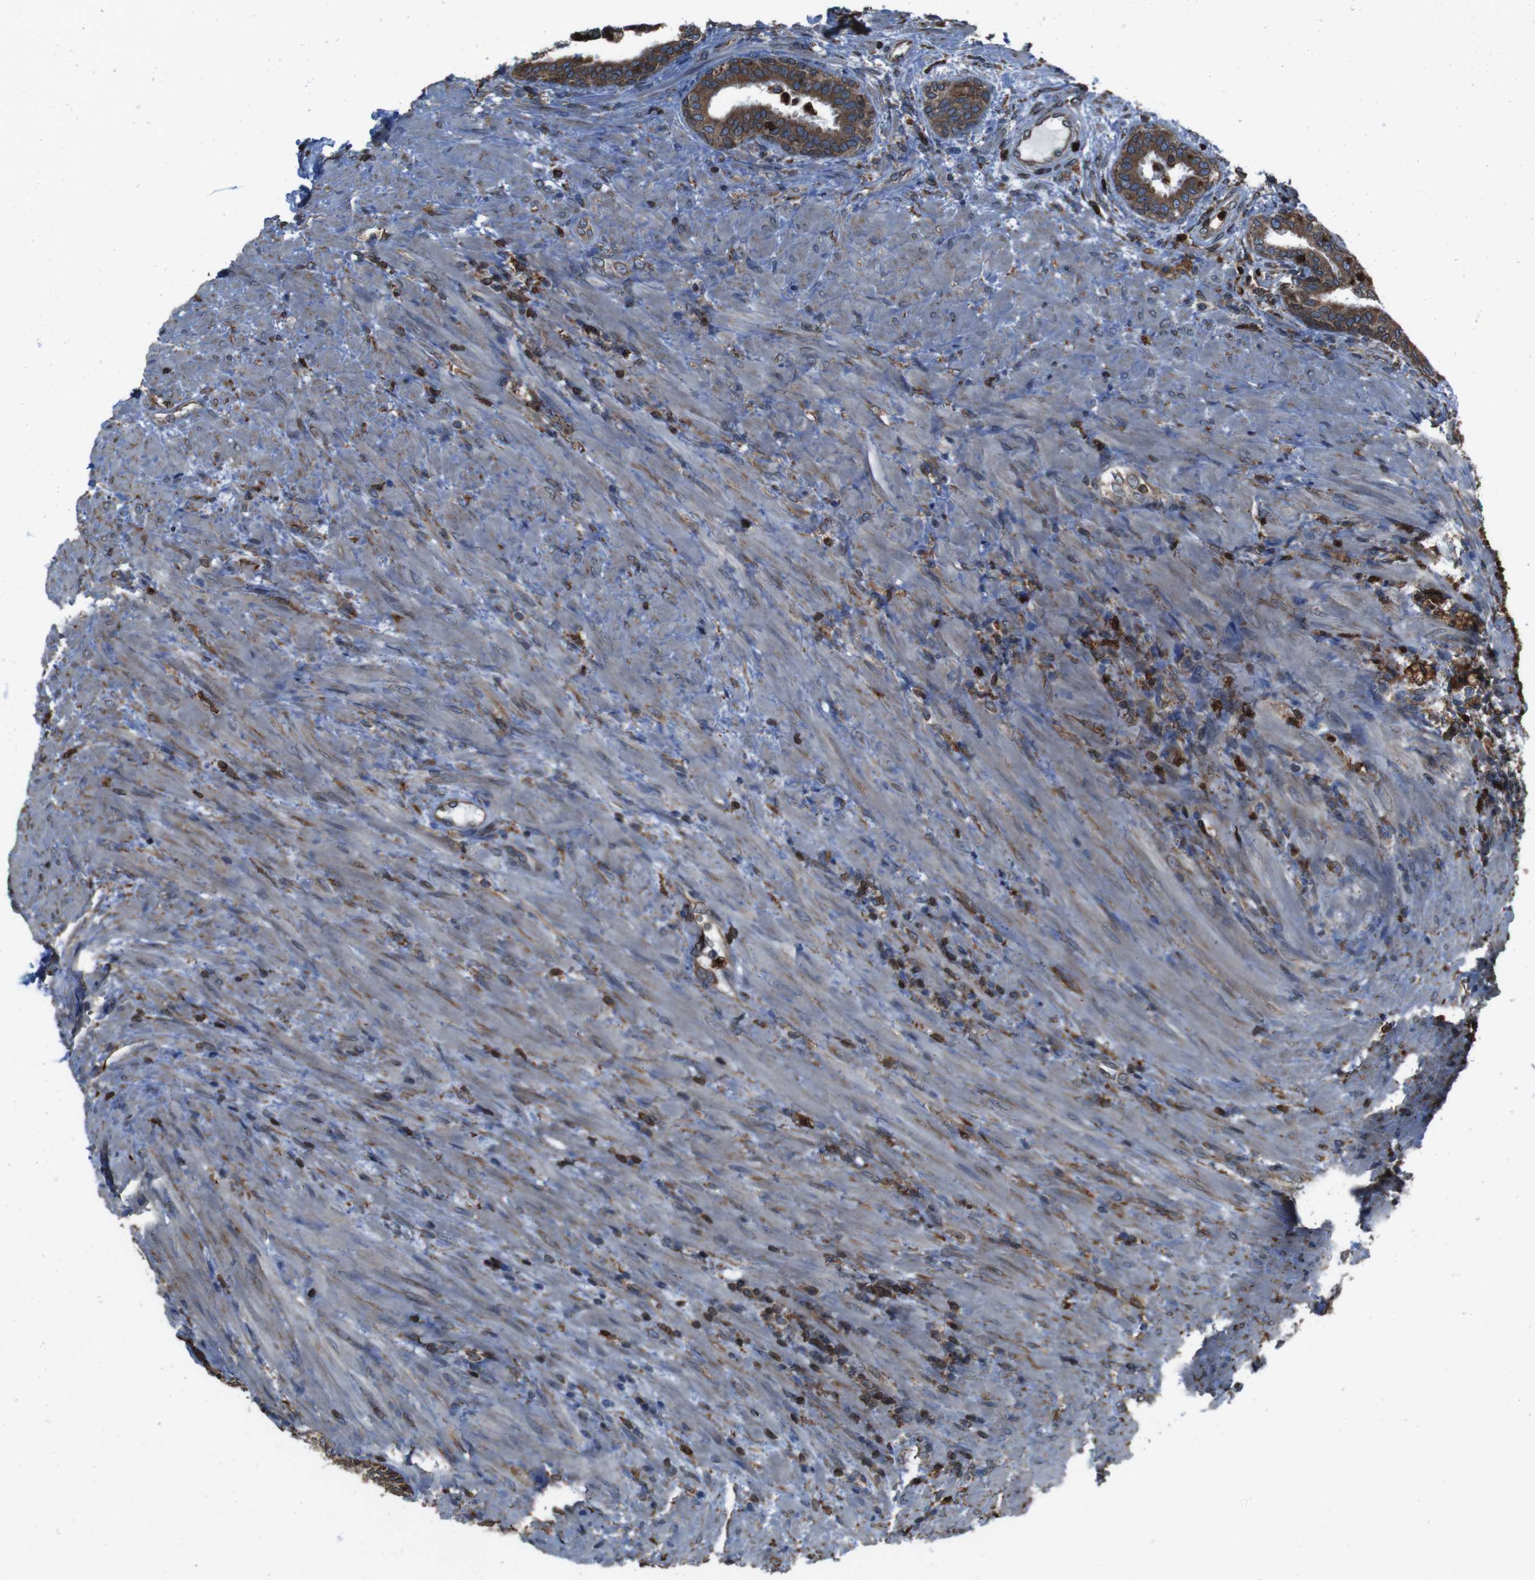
{"staining": {"intensity": "moderate", "quantity": ">75%", "location": "cytoplasmic/membranous,nuclear"}, "tissue": "prostate", "cell_type": "Glandular cells", "image_type": "normal", "snomed": [{"axis": "morphology", "description": "Normal tissue, NOS"}, {"axis": "topography", "description": "Prostate"}], "caption": "Immunohistochemistry (IHC) of benign human prostate displays medium levels of moderate cytoplasmic/membranous,nuclear positivity in about >75% of glandular cells. (IHC, brightfield microscopy, high magnification).", "gene": "APMAP", "patient": {"sex": "male", "age": 76}}